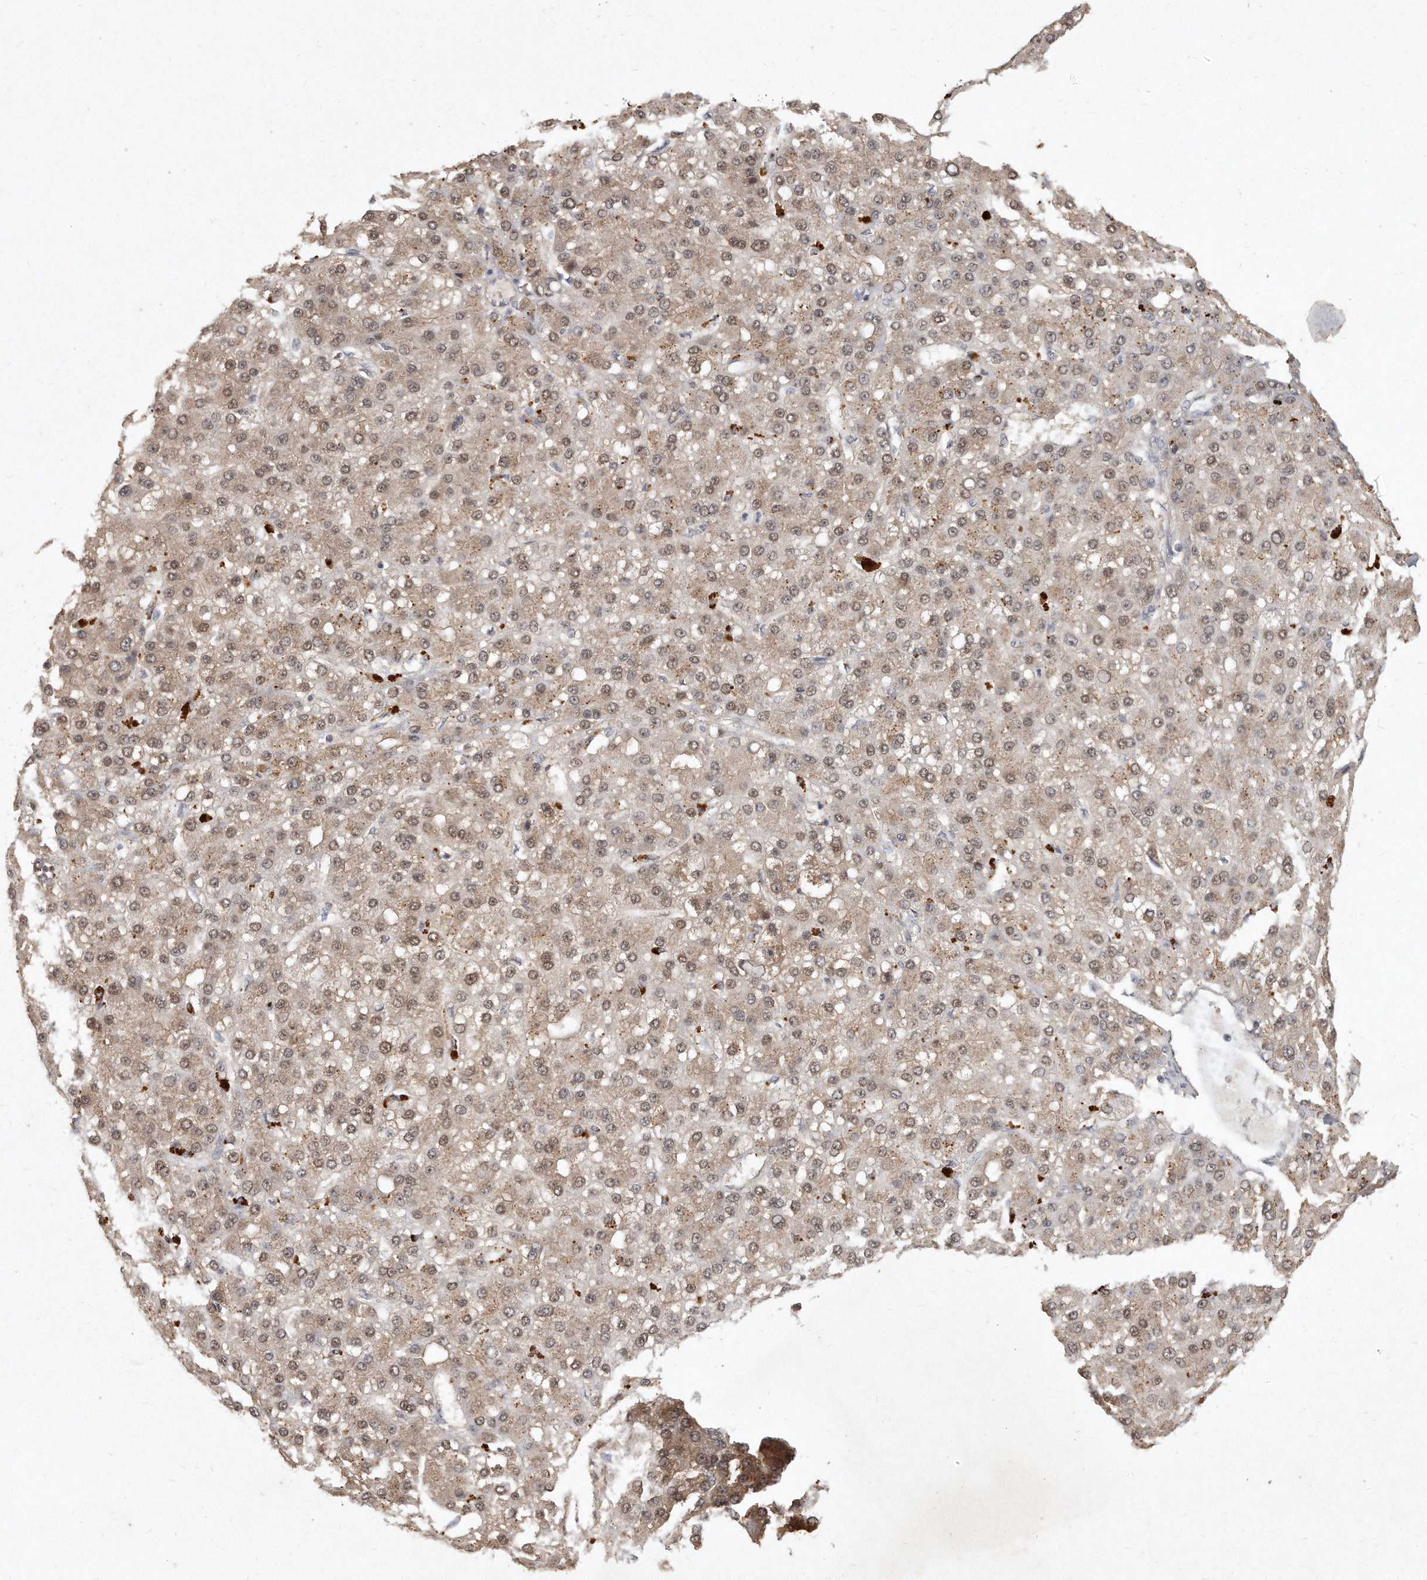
{"staining": {"intensity": "weak", "quantity": ">75%", "location": "cytoplasmic/membranous,nuclear"}, "tissue": "liver cancer", "cell_type": "Tumor cells", "image_type": "cancer", "snomed": [{"axis": "morphology", "description": "Carcinoma, Hepatocellular, NOS"}, {"axis": "topography", "description": "Liver"}], "caption": "Weak cytoplasmic/membranous and nuclear staining for a protein is identified in approximately >75% of tumor cells of liver cancer (hepatocellular carcinoma) using IHC.", "gene": "LGALS8", "patient": {"sex": "male", "age": 67}}